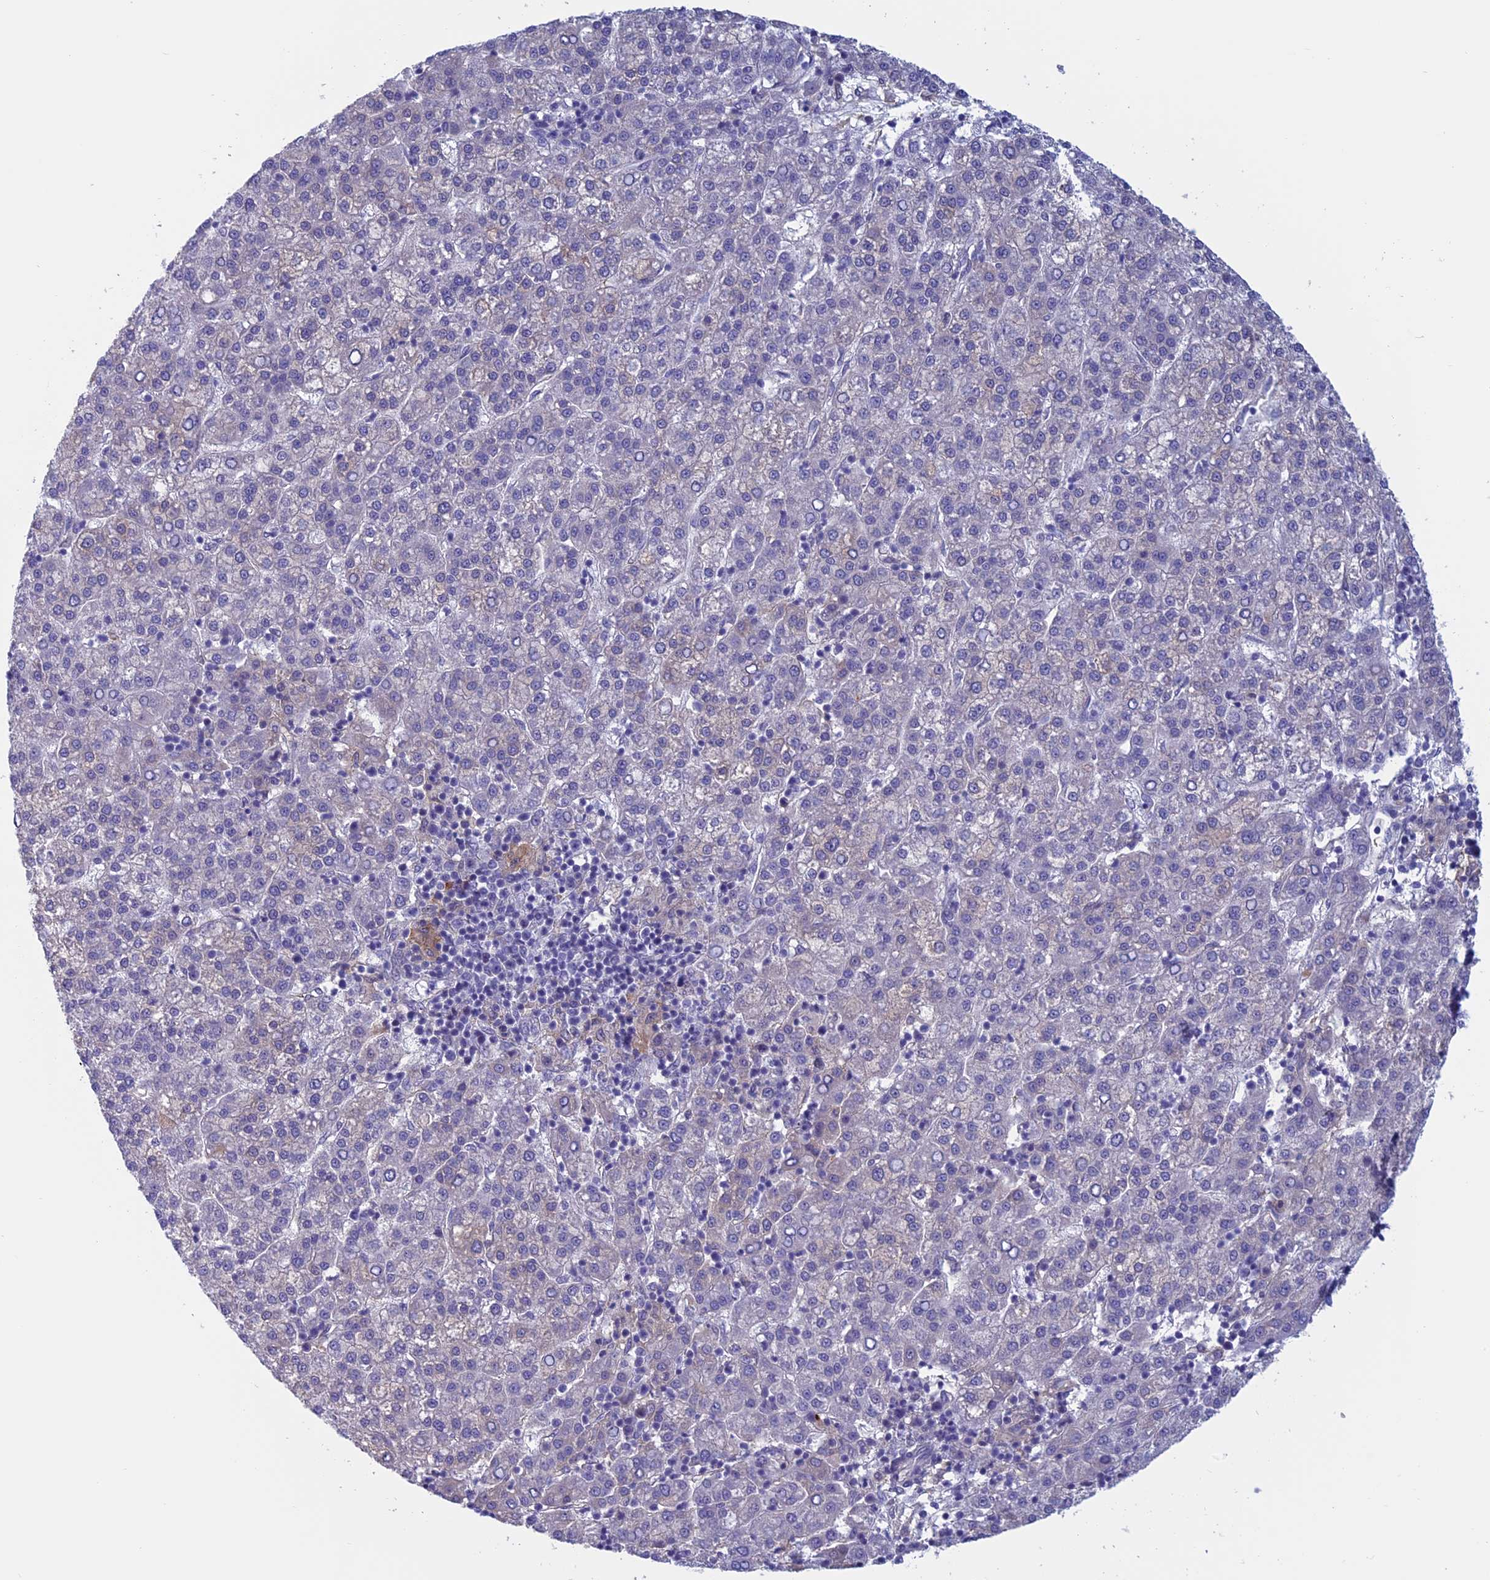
{"staining": {"intensity": "negative", "quantity": "none", "location": "none"}, "tissue": "liver cancer", "cell_type": "Tumor cells", "image_type": "cancer", "snomed": [{"axis": "morphology", "description": "Carcinoma, Hepatocellular, NOS"}, {"axis": "topography", "description": "Liver"}], "caption": "DAB immunohistochemical staining of liver cancer (hepatocellular carcinoma) displays no significant positivity in tumor cells.", "gene": "ANGPTL2", "patient": {"sex": "female", "age": 58}}